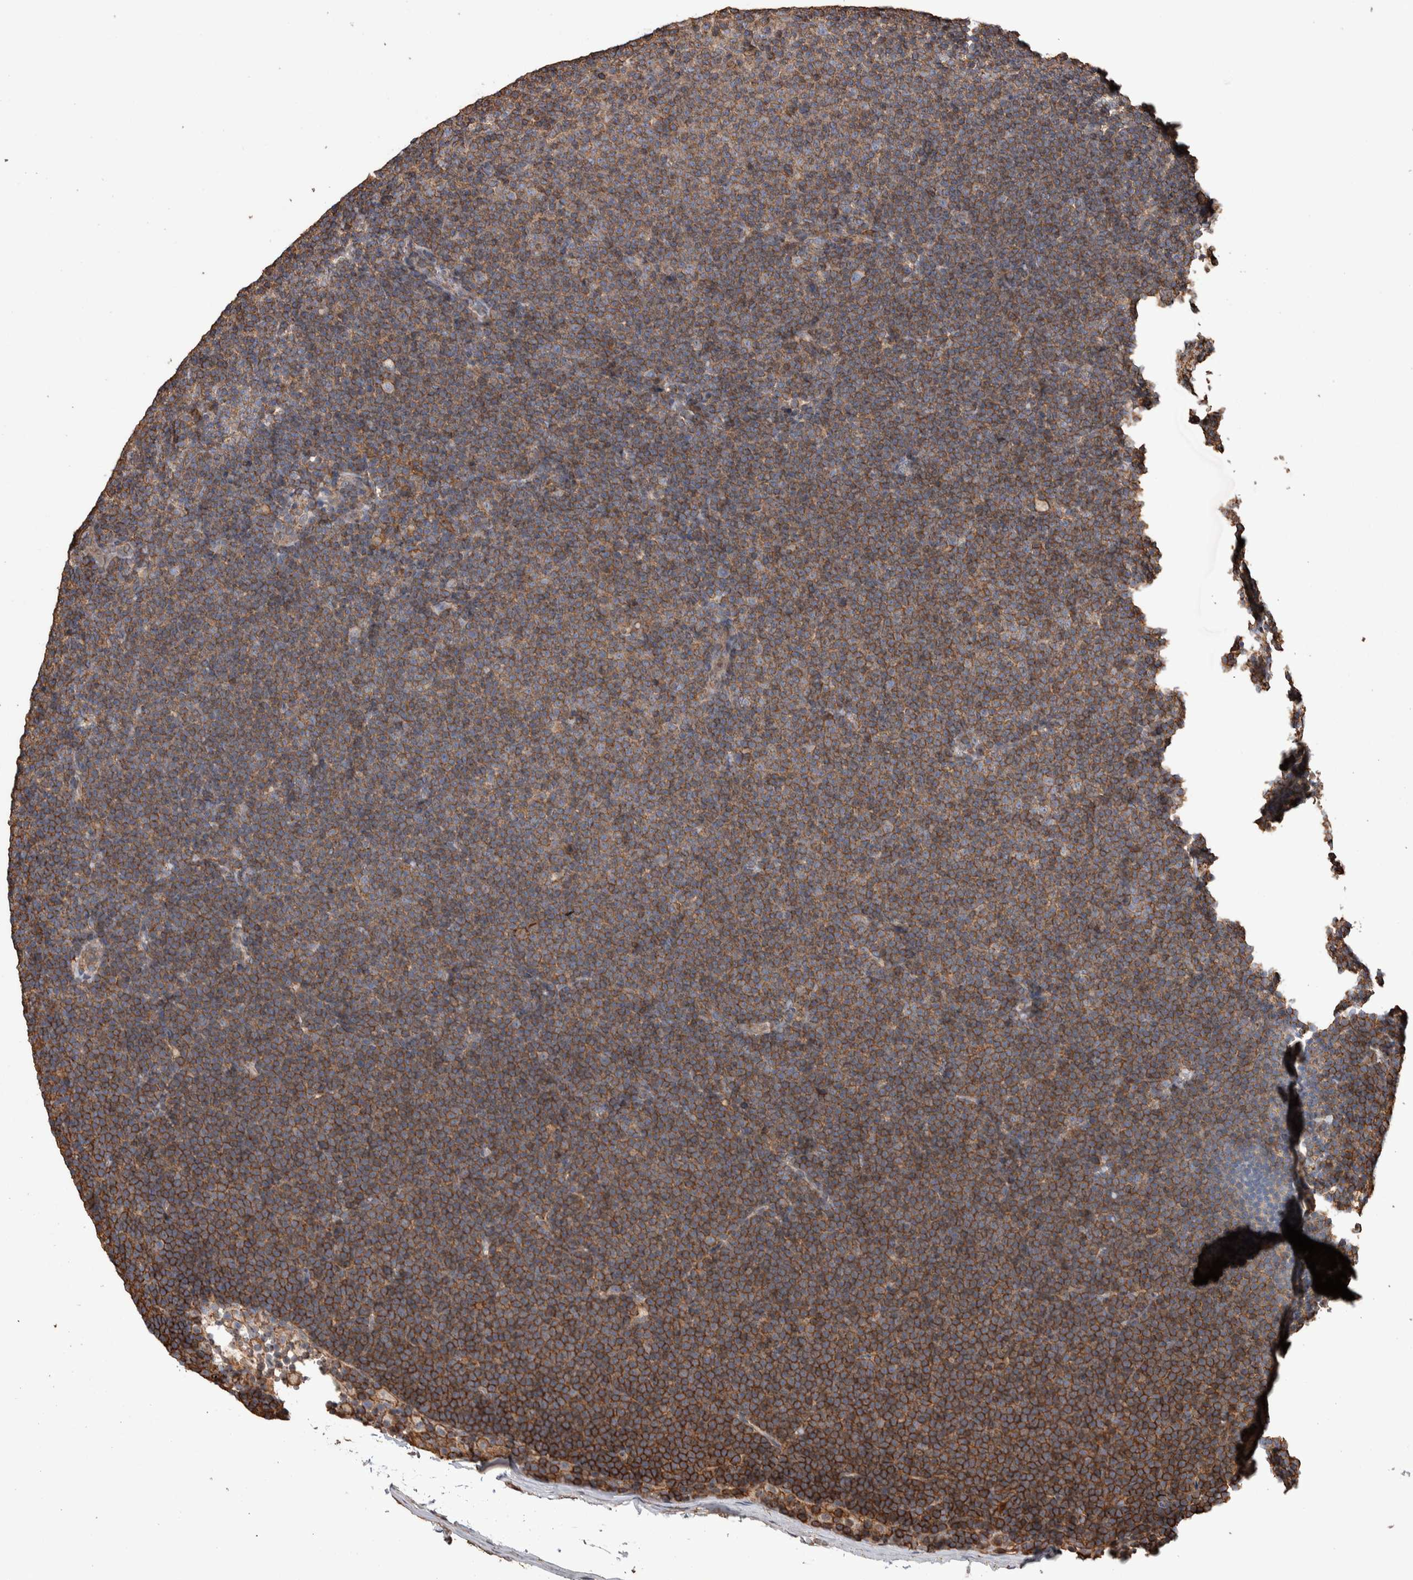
{"staining": {"intensity": "moderate", "quantity": ">75%", "location": "cytoplasmic/membranous"}, "tissue": "lymphoma", "cell_type": "Tumor cells", "image_type": "cancer", "snomed": [{"axis": "morphology", "description": "Malignant lymphoma, non-Hodgkin's type, Low grade"}, {"axis": "topography", "description": "Lymph node"}], "caption": "Protein analysis of lymphoma tissue shows moderate cytoplasmic/membranous expression in about >75% of tumor cells.", "gene": "ENPP2", "patient": {"sex": "female", "age": 53}}